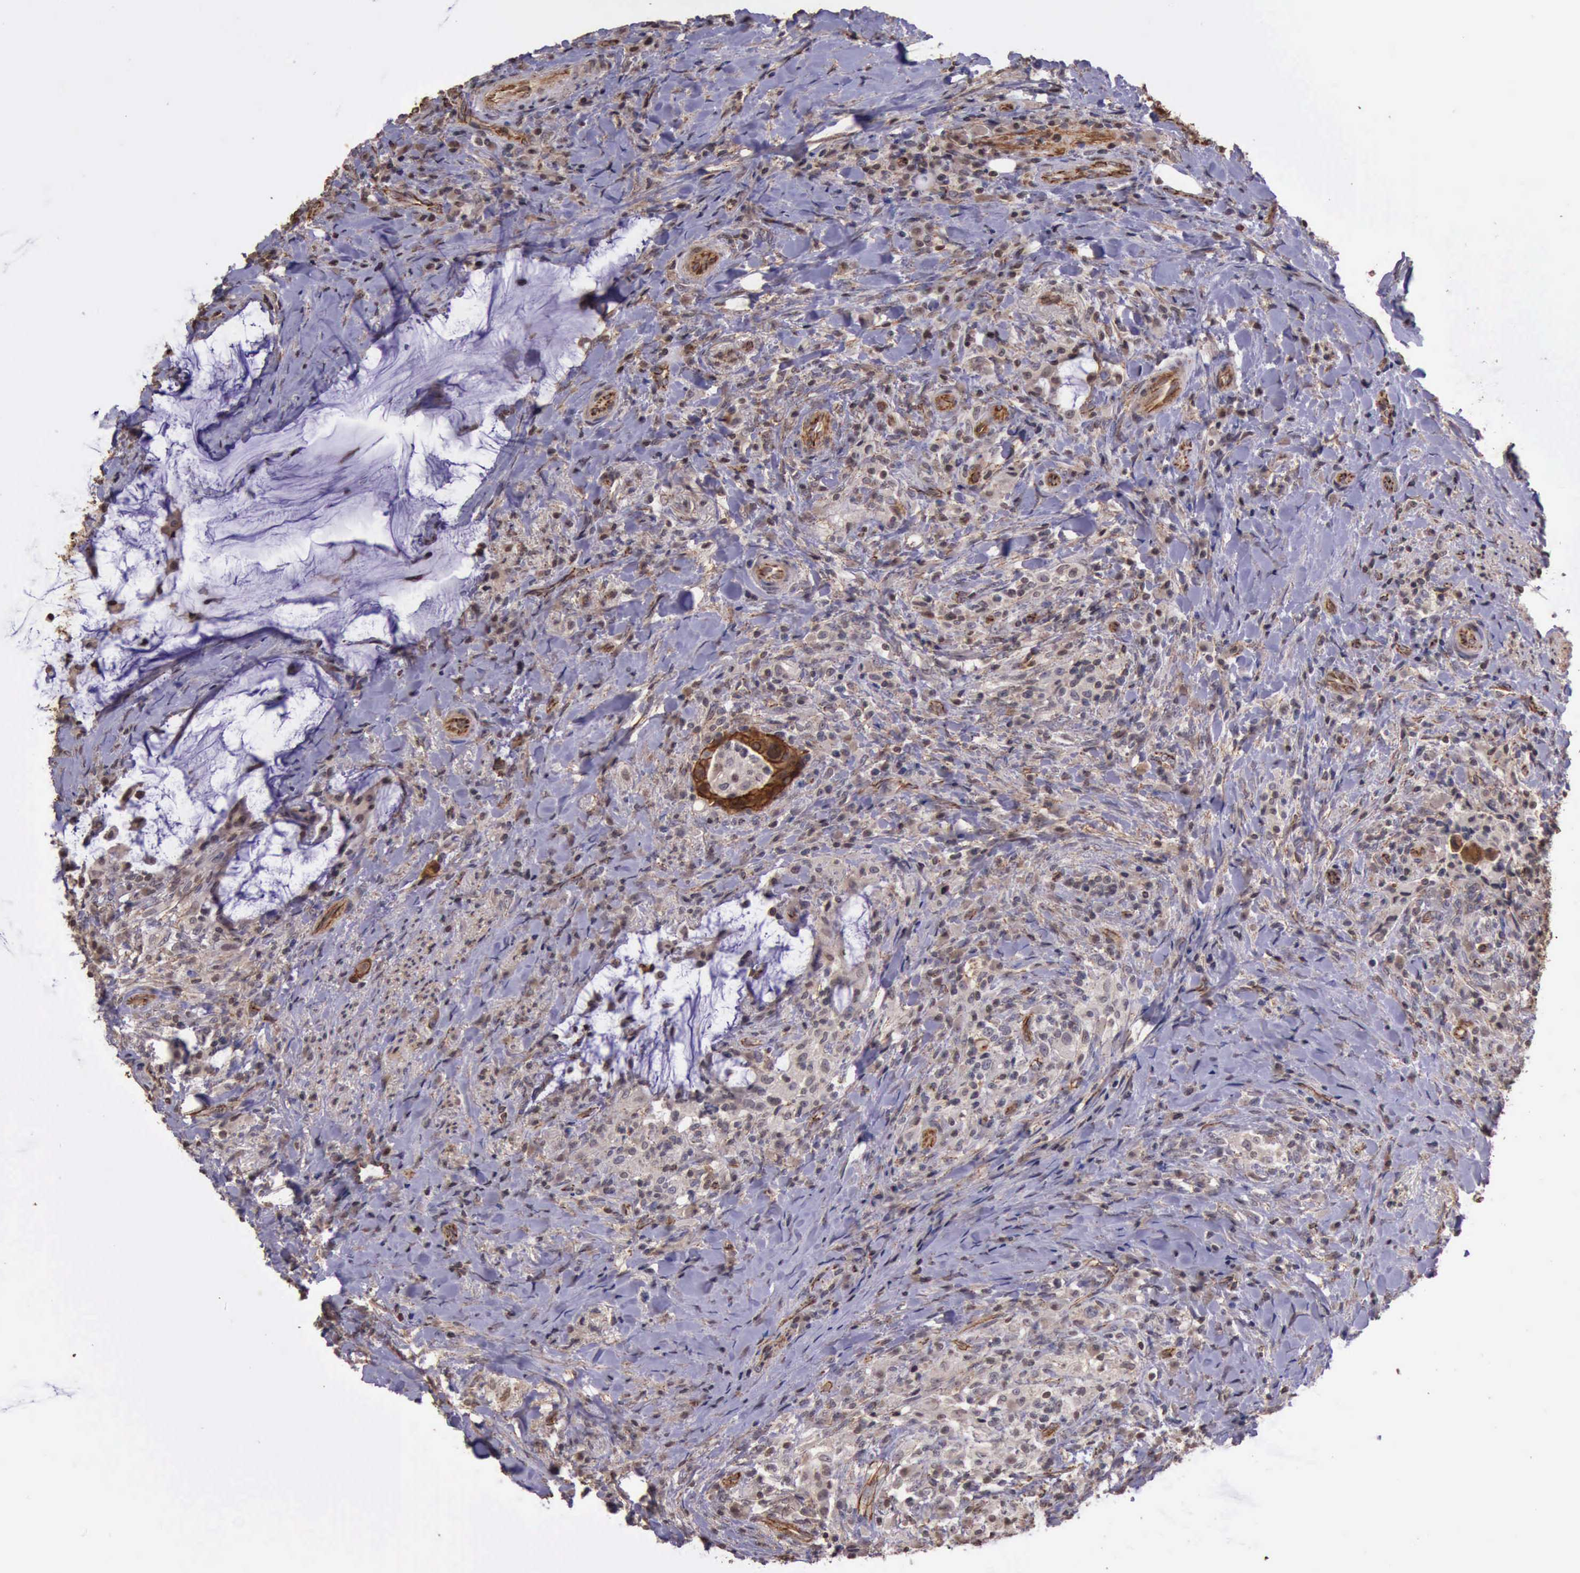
{"staining": {"intensity": "strong", "quantity": ">75%", "location": "cytoplasmic/membranous"}, "tissue": "colorectal cancer", "cell_type": "Tumor cells", "image_type": "cancer", "snomed": [{"axis": "morphology", "description": "Adenocarcinoma, NOS"}, {"axis": "topography", "description": "Rectum"}], "caption": "Human colorectal cancer stained for a protein (brown) displays strong cytoplasmic/membranous positive staining in approximately >75% of tumor cells.", "gene": "CTNNB1", "patient": {"sex": "female", "age": 71}}